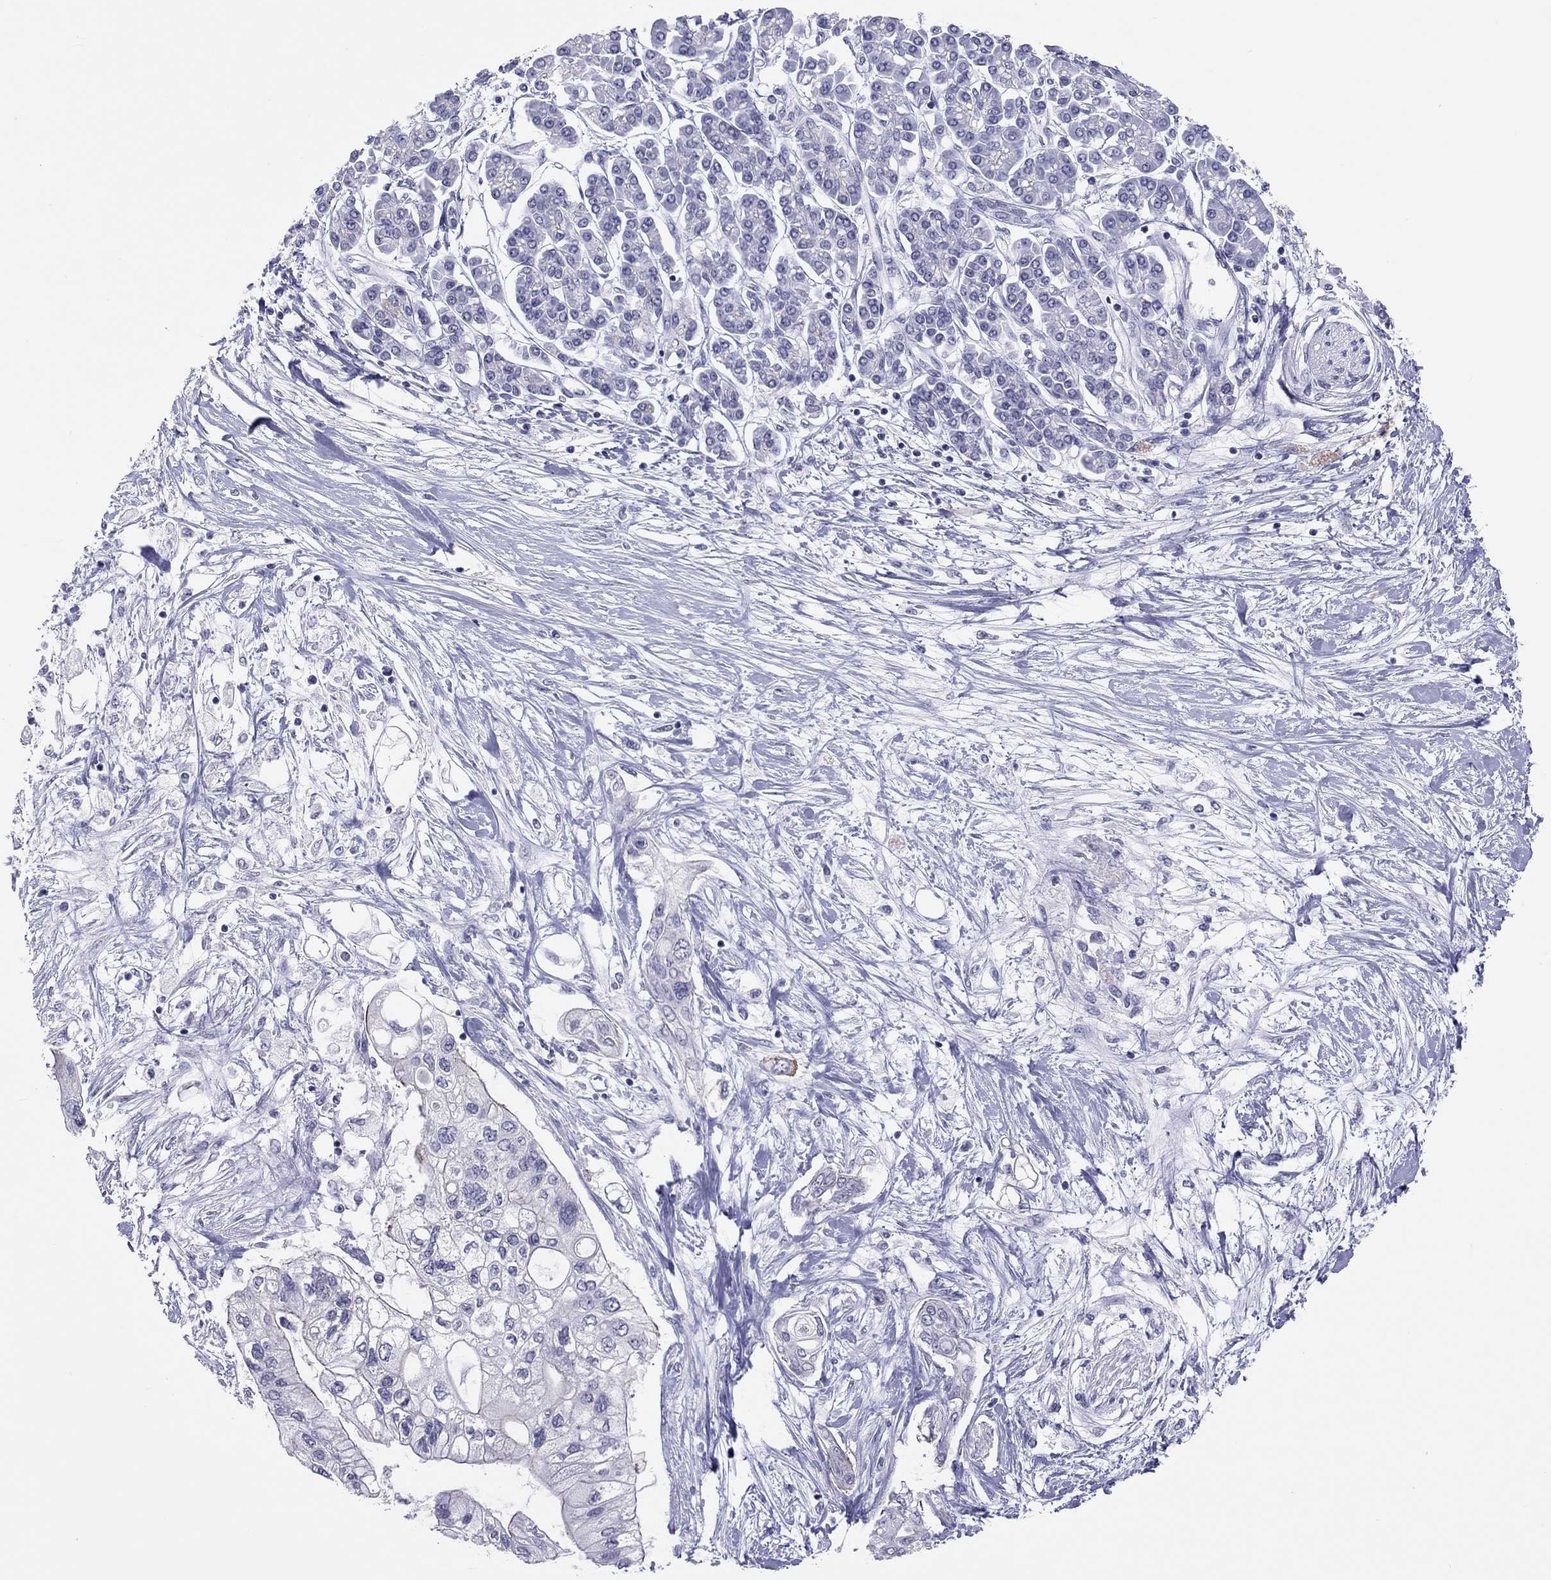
{"staining": {"intensity": "moderate", "quantity": "<25%", "location": "cytoplasmic/membranous"}, "tissue": "pancreatic cancer", "cell_type": "Tumor cells", "image_type": "cancer", "snomed": [{"axis": "morphology", "description": "Adenocarcinoma, NOS"}, {"axis": "topography", "description": "Pancreas"}], "caption": "An image of pancreatic cancer (adenocarcinoma) stained for a protein displays moderate cytoplasmic/membranous brown staining in tumor cells. (DAB (3,3'-diaminobenzidine) IHC, brown staining for protein, blue staining for nuclei).", "gene": "JHY", "patient": {"sex": "female", "age": 77}}